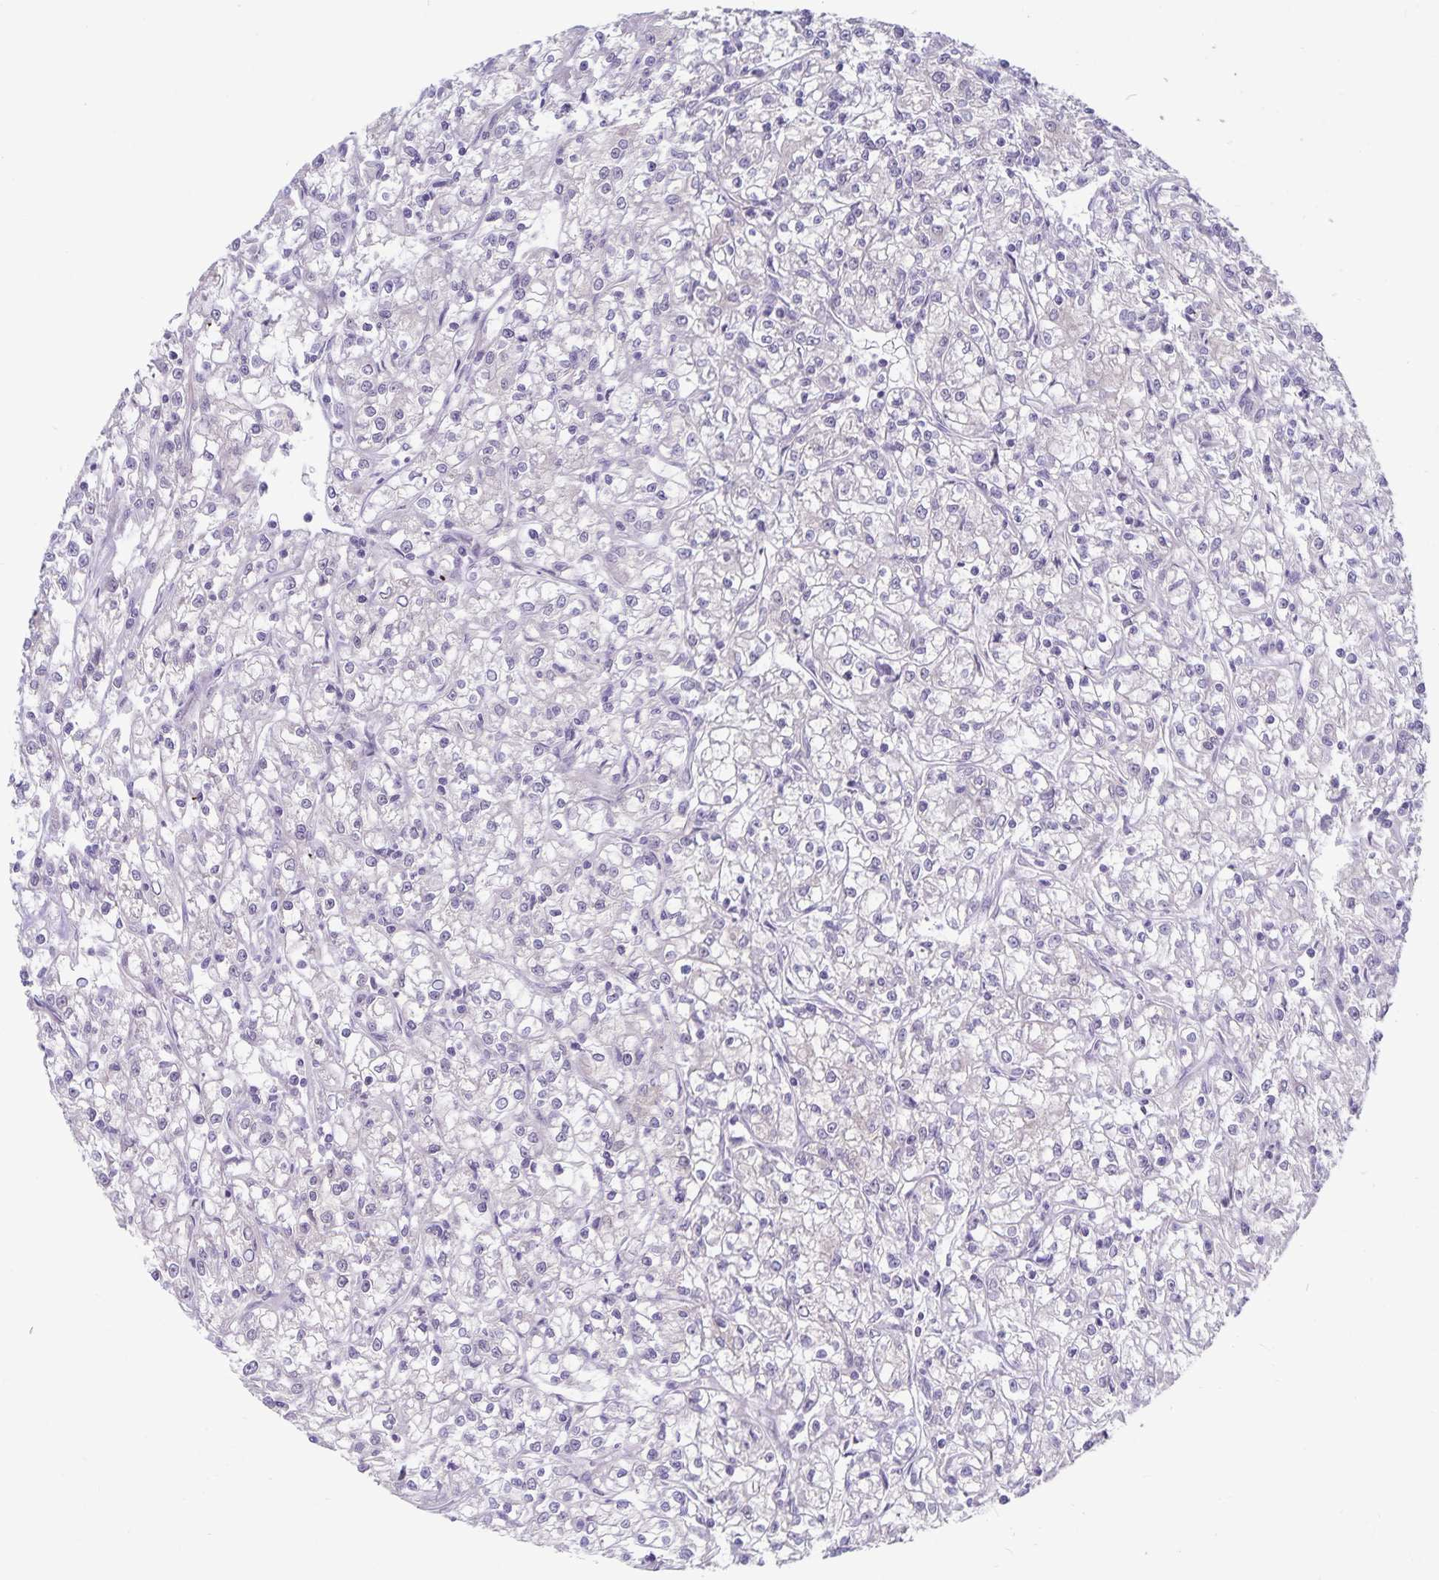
{"staining": {"intensity": "negative", "quantity": "none", "location": "none"}, "tissue": "renal cancer", "cell_type": "Tumor cells", "image_type": "cancer", "snomed": [{"axis": "morphology", "description": "Adenocarcinoma, NOS"}, {"axis": "topography", "description": "Kidney"}], "caption": "This micrograph is of renal adenocarcinoma stained with immunohistochemistry (IHC) to label a protein in brown with the nuclei are counter-stained blue. There is no expression in tumor cells. Nuclei are stained in blue.", "gene": "CDKN2B", "patient": {"sex": "female", "age": 59}}